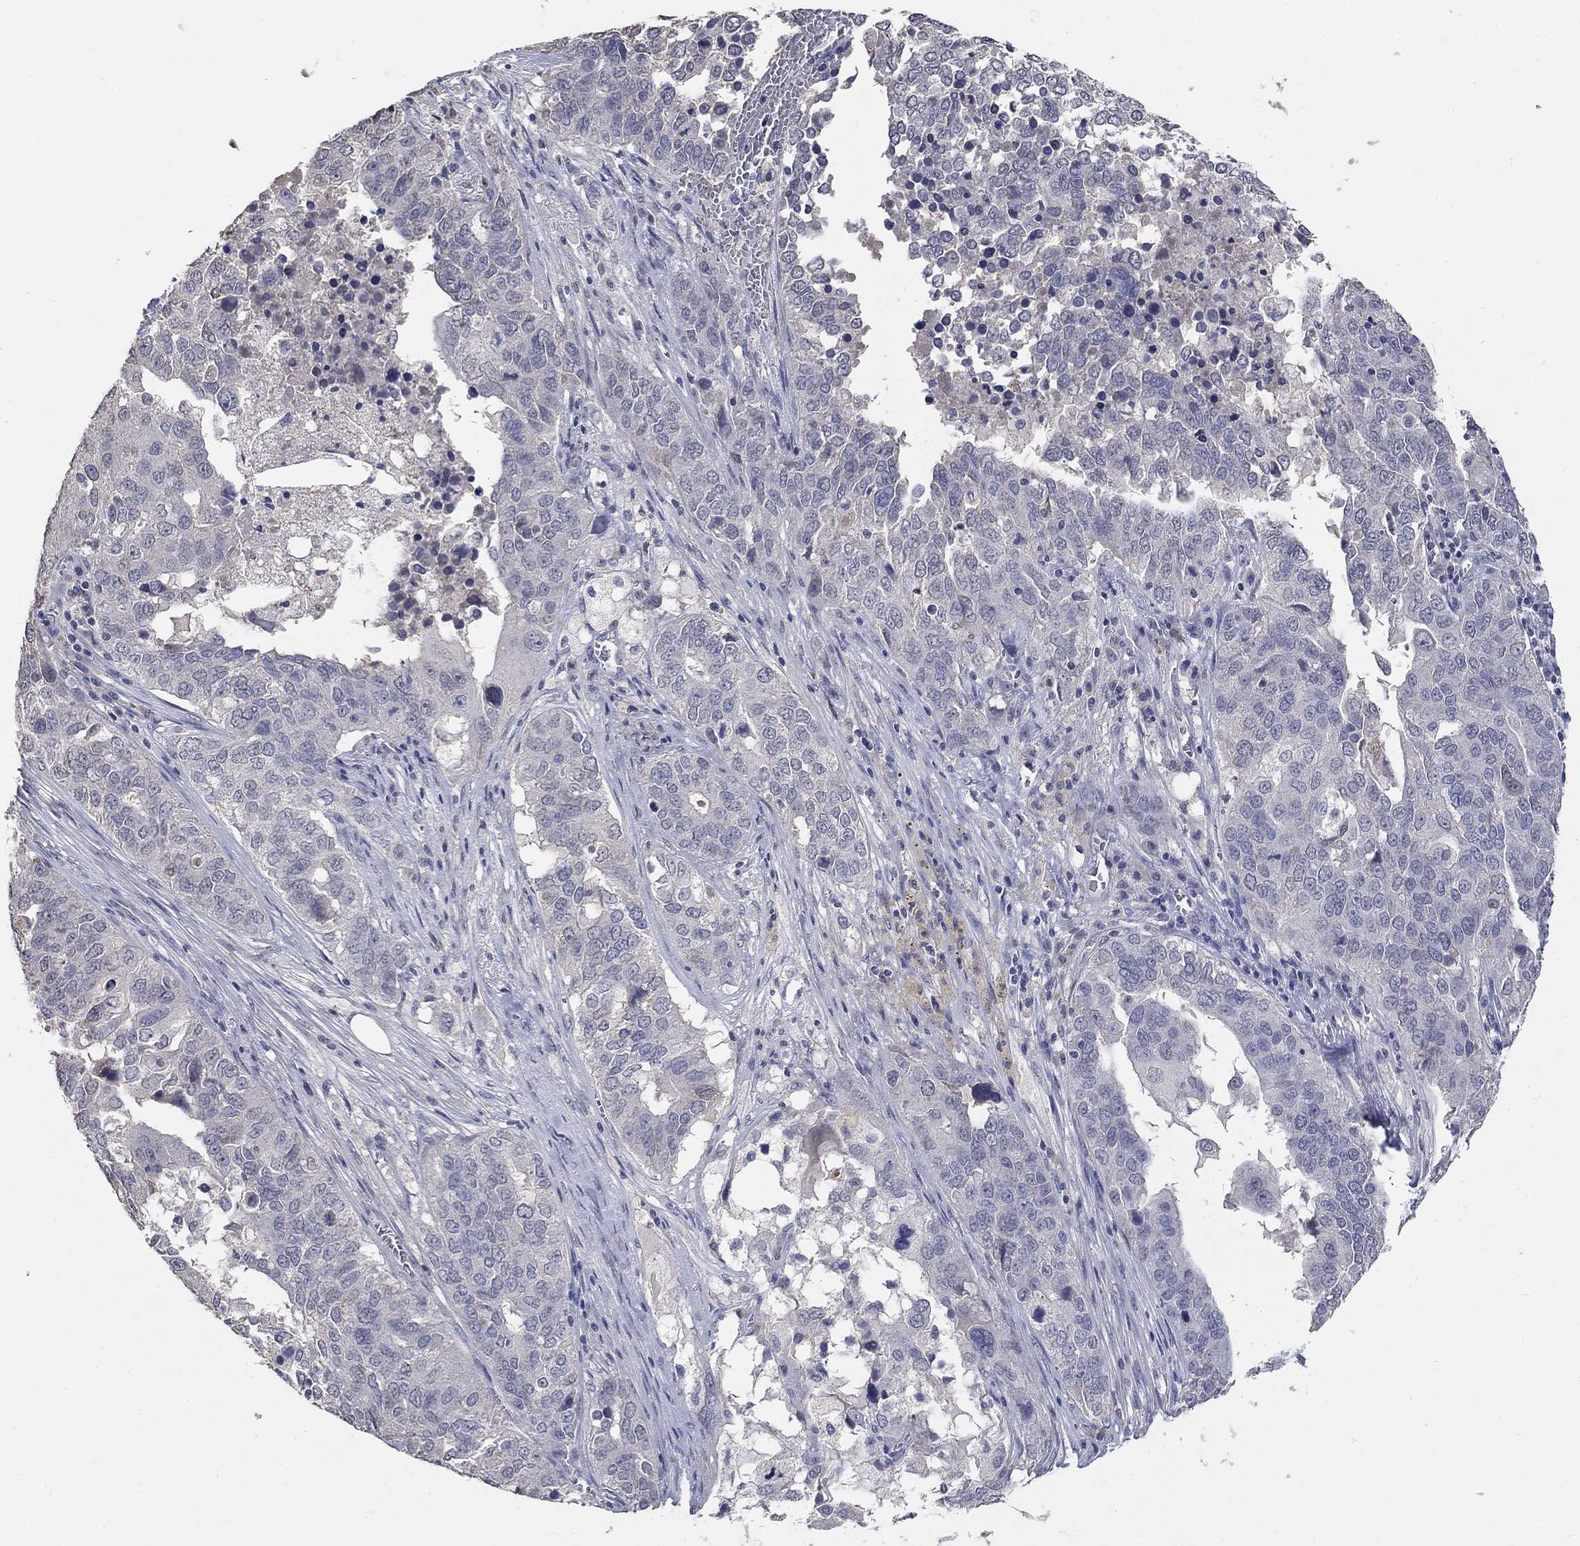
{"staining": {"intensity": "negative", "quantity": "none", "location": "none"}, "tissue": "ovarian cancer", "cell_type": "Tumor cells", "image_type": "cancer", "snomed": [{"axis": "morphology", "description": "Carcinoma, endometroid"}, {"axis": "topography", "description": "Soft tissue"}, {"axis": "topography", "description": "Ovary"}], "caption": "The histopathology image displays no staining of tumor cells in ovarian cancer (endometroid carcinoma).", "gene": "ZBTB18", "patient": {"sex": "female", "age": 52}}